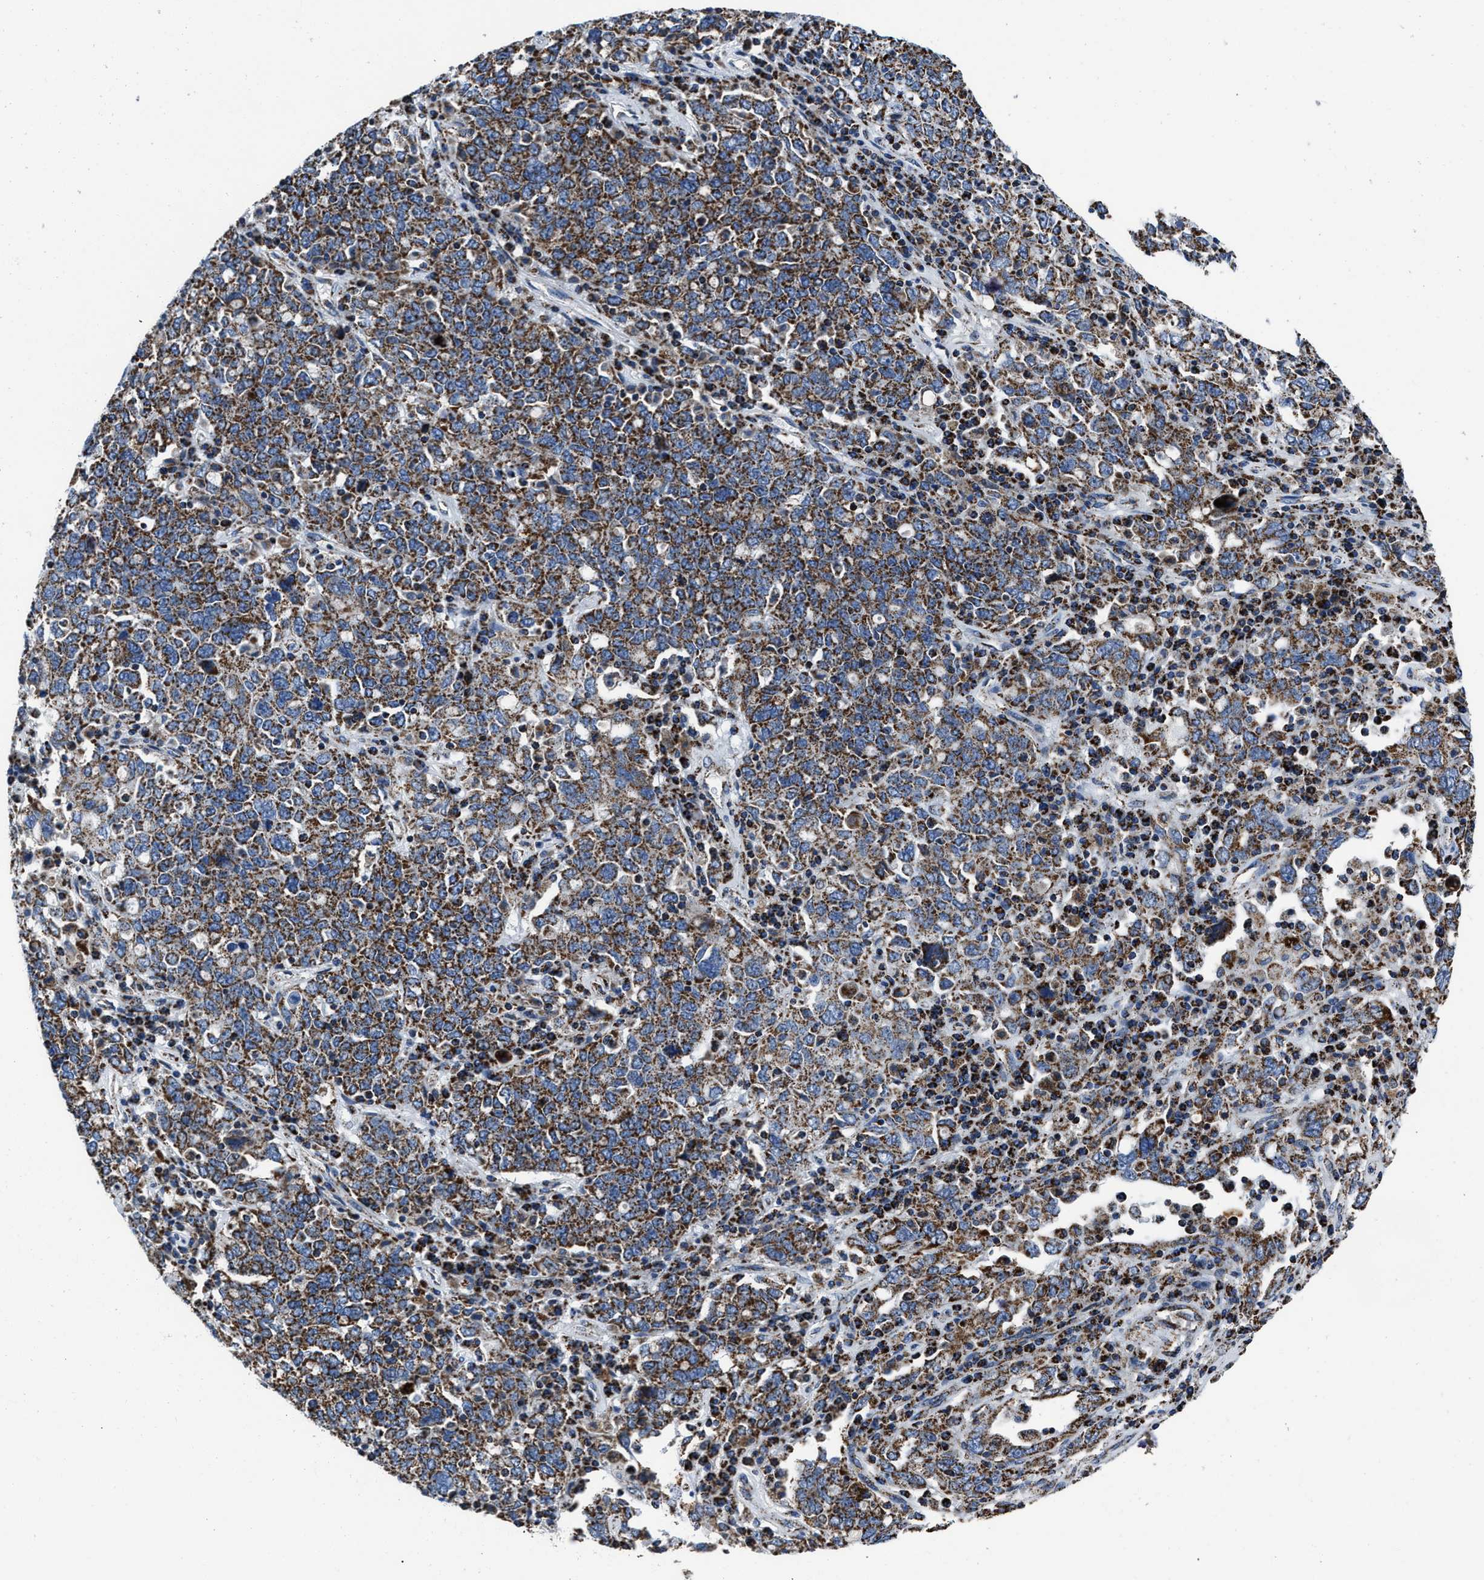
{"staining": {"intensity": "strong", "quantity": ">75%", "location": "cytoplasmic/membranous"}, "tissue": "ovarian cancer", "cell_type": "Tumor cells", "image_type": "cancer", "snomed": [{"axis": "morphology", "description": "Carcinoma, endometroid"}, {"axis": "topography", "description": "Ovary"}], "caption": "Brown immunohistochemical staining in ovarian endometroid carcinoma exhibits strong cytoplasmic/membranous positivity in about >75% of tumor cells. The staining was performed using DAB to visualize the protein expression in brown, while the nuclei were stained in blue with hematoxylin (Magnification: 20x).", "gene": "NSD3", "patient": {"sex": "female", "age": 62}}